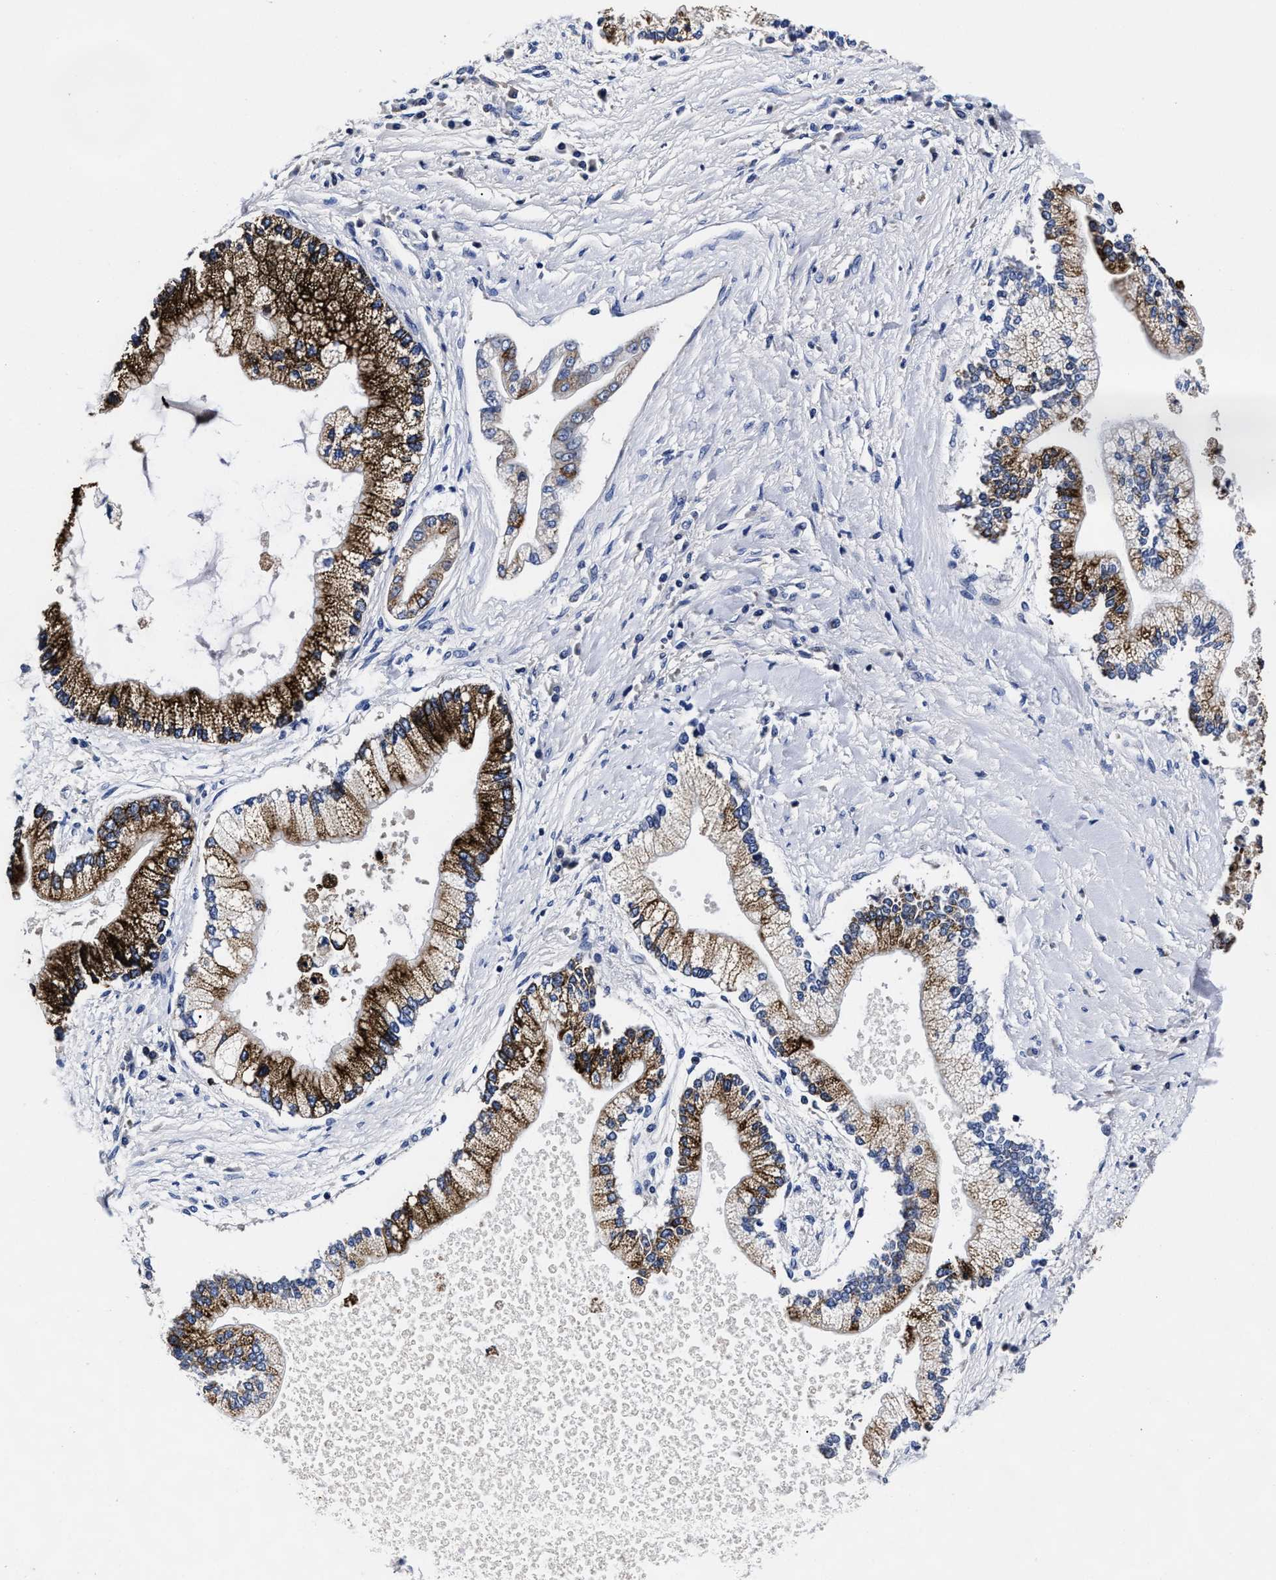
{"staining": {"intensity": "strong", "quantity": "25%-75%", "location": "cytoplasmic/membranous"}, "tissue": "liver cancer", "cell_type": "Tumor cells", "image_type": "cancer", "snomed": [{"axis": "morphology", "description": "Cholangiocarcinoma"}, {"axis": "topography", "description": "Liver"}], "caption": "Liver cancer tissue demonstrates strong cytoplasmic/membranous staining in approximately 25%-75% of tumor cells, visualized by immunohistochemistry.", "gene": "OLFML2A", "patient": {"sex": "male", "age": 50}}